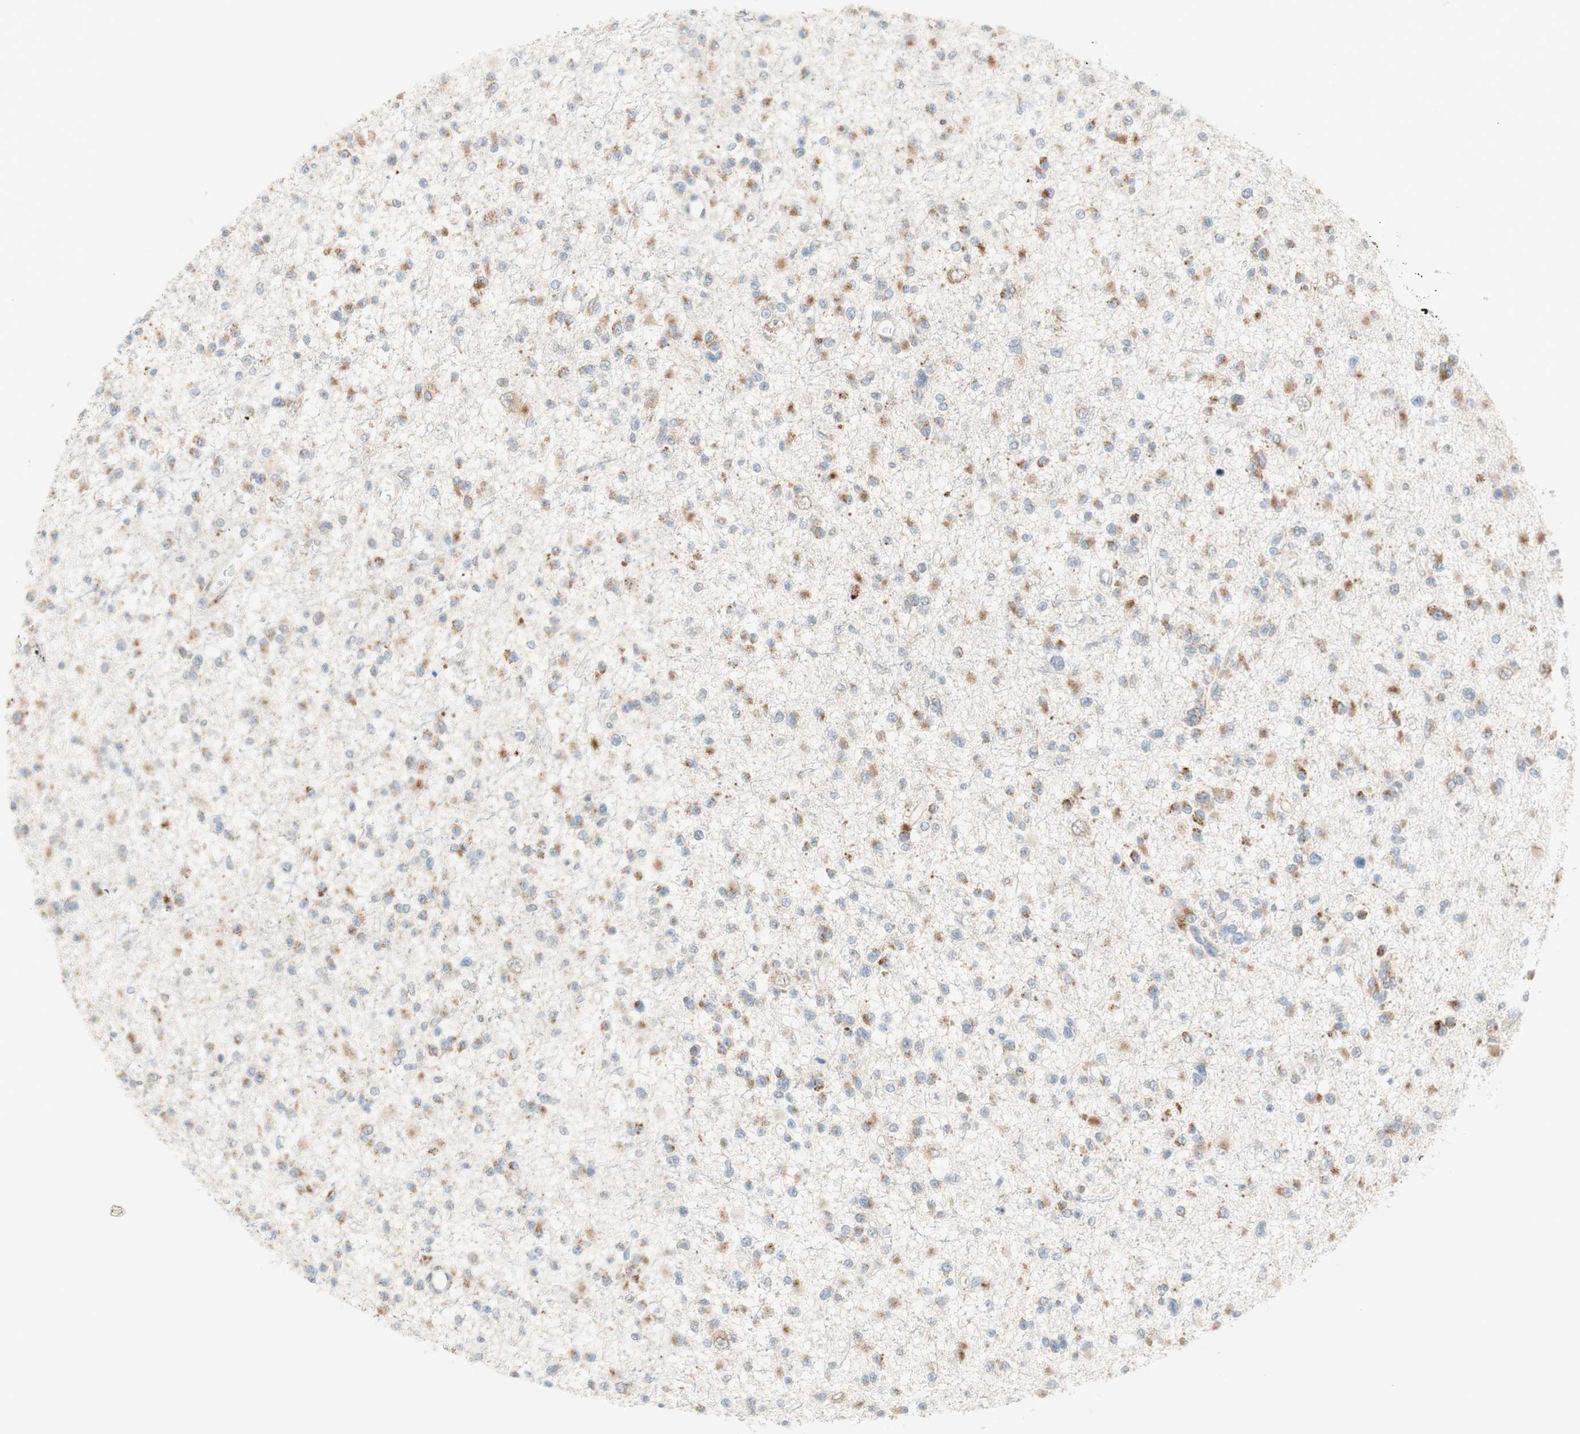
{"staining": {"intensity": "moderate", "quantity": "25%-75%", "location": "cytoplasmic/membranous"}, "tissue": "glioma", "cell_type": "Tumor cells", "image_type": "cancer", "snomed": [{"axis": "morphology", "description": "Glioma, malignant, Low grade"}, {"axis": "topography", "description": "Brain"}], "caption": "Human malignant glioma (low-grade) stained with a brown dye shows moderate cytoplasmic/membranous positive positivity in about 25%-75% of tumor cells.", "gene": "GAPT", "patient": {"sex": "female", "age": 22}}